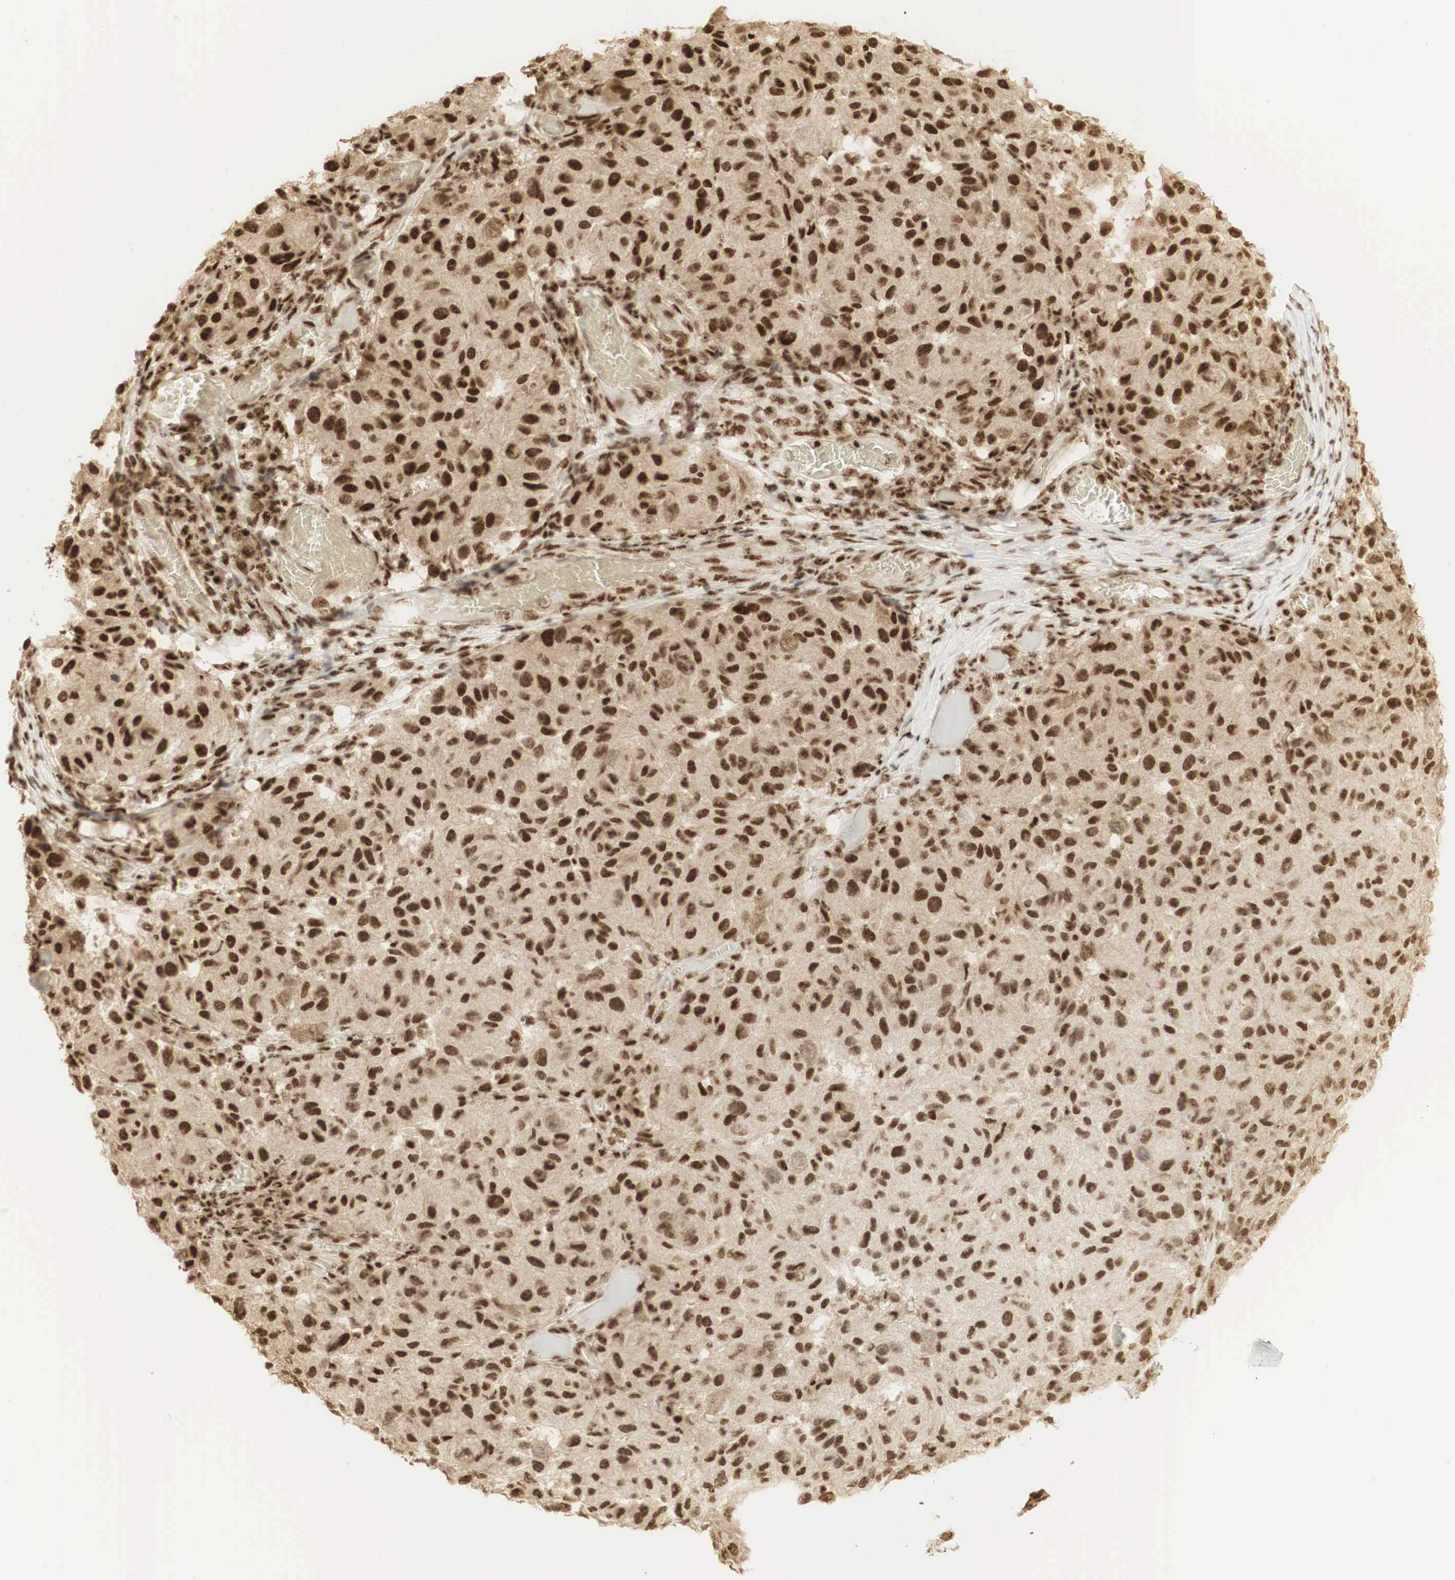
{"staining": {"intensity": "moderate", "quantity": ">75%", "location": "cytoplasmic/membranous,nuclear"}, "tissue": "melanoma", "cell_type": "Tumor cells", "image_type": "cancer", "snomed": [{"axis": "morphology", "description": "Malignant melanoma, NOS"}, {"axis": "topography", "description": "Skin"}], "caption": "There is medium levels of moderate cytoplasmic/membranous and nuclear staining in tumor cells of malignant melanoma, as demonstrated by immunohistochemical staining (brown color).", "gene": "RNF113A", "patient": {"sex": "female", "age": 77}}